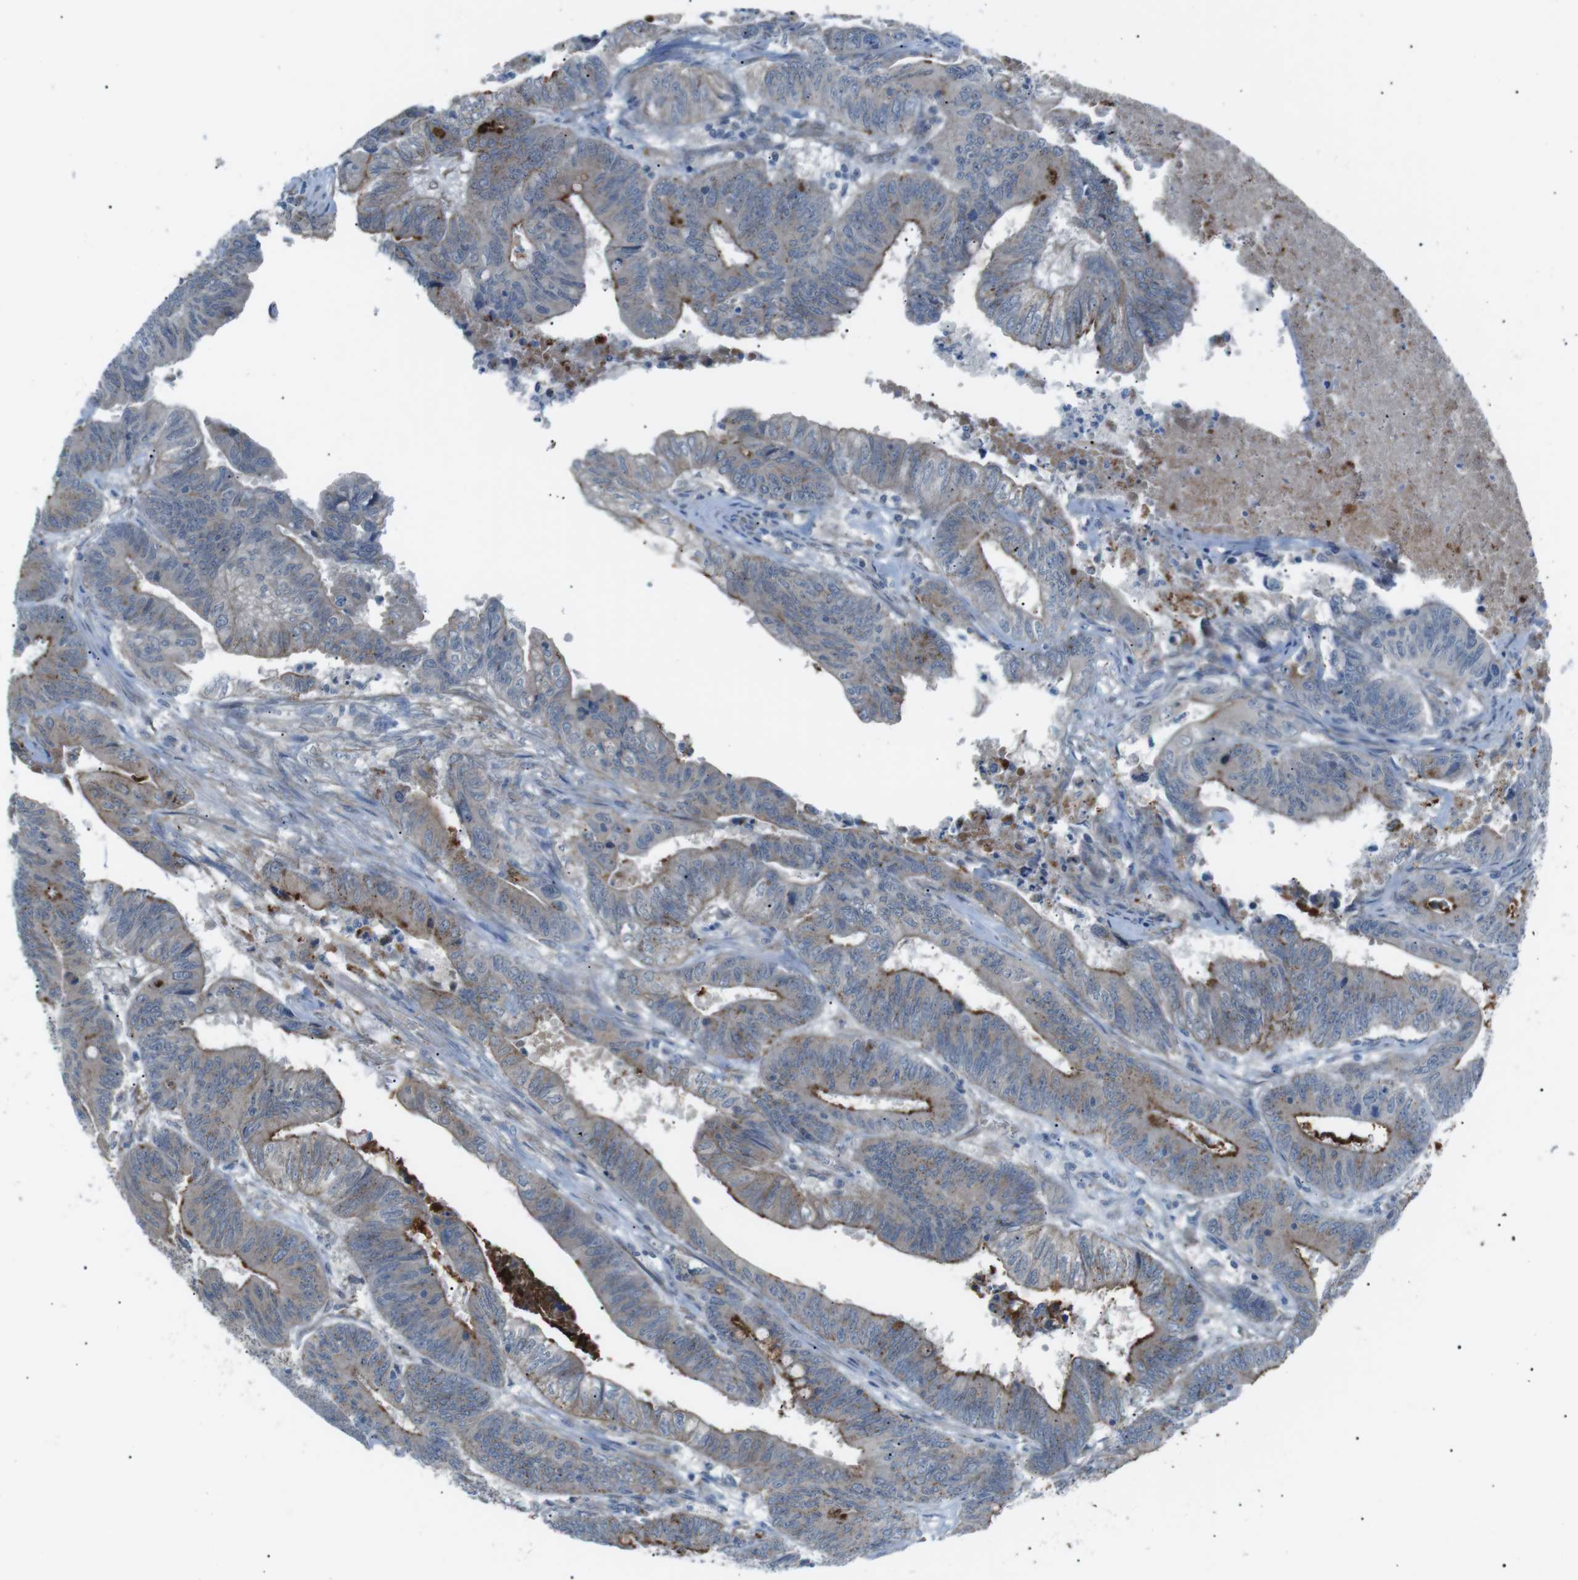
{"staining": {"intensity": "moderate", "quantity": "25%-75%", "location": "cytoplasmic/membranous"}, "tissue": "colorectal cancer", "cell_type": "Tumor cells", "image_type": "cancer", "snomed": [{"axis": "morphology", "description": "Adenocarcinoma, NOS"}, {"axis": "topography", "description": "Colon"}], "caption": "Brown immunohistochemical staining in adenocarcinoma (colorectal) shows moderate cytoplasmic/membranous positivity in approximately 25%-75% of tumor cells.", "gene": "B4GALNT2", "patient": {"sex": "male", "age": 45}}